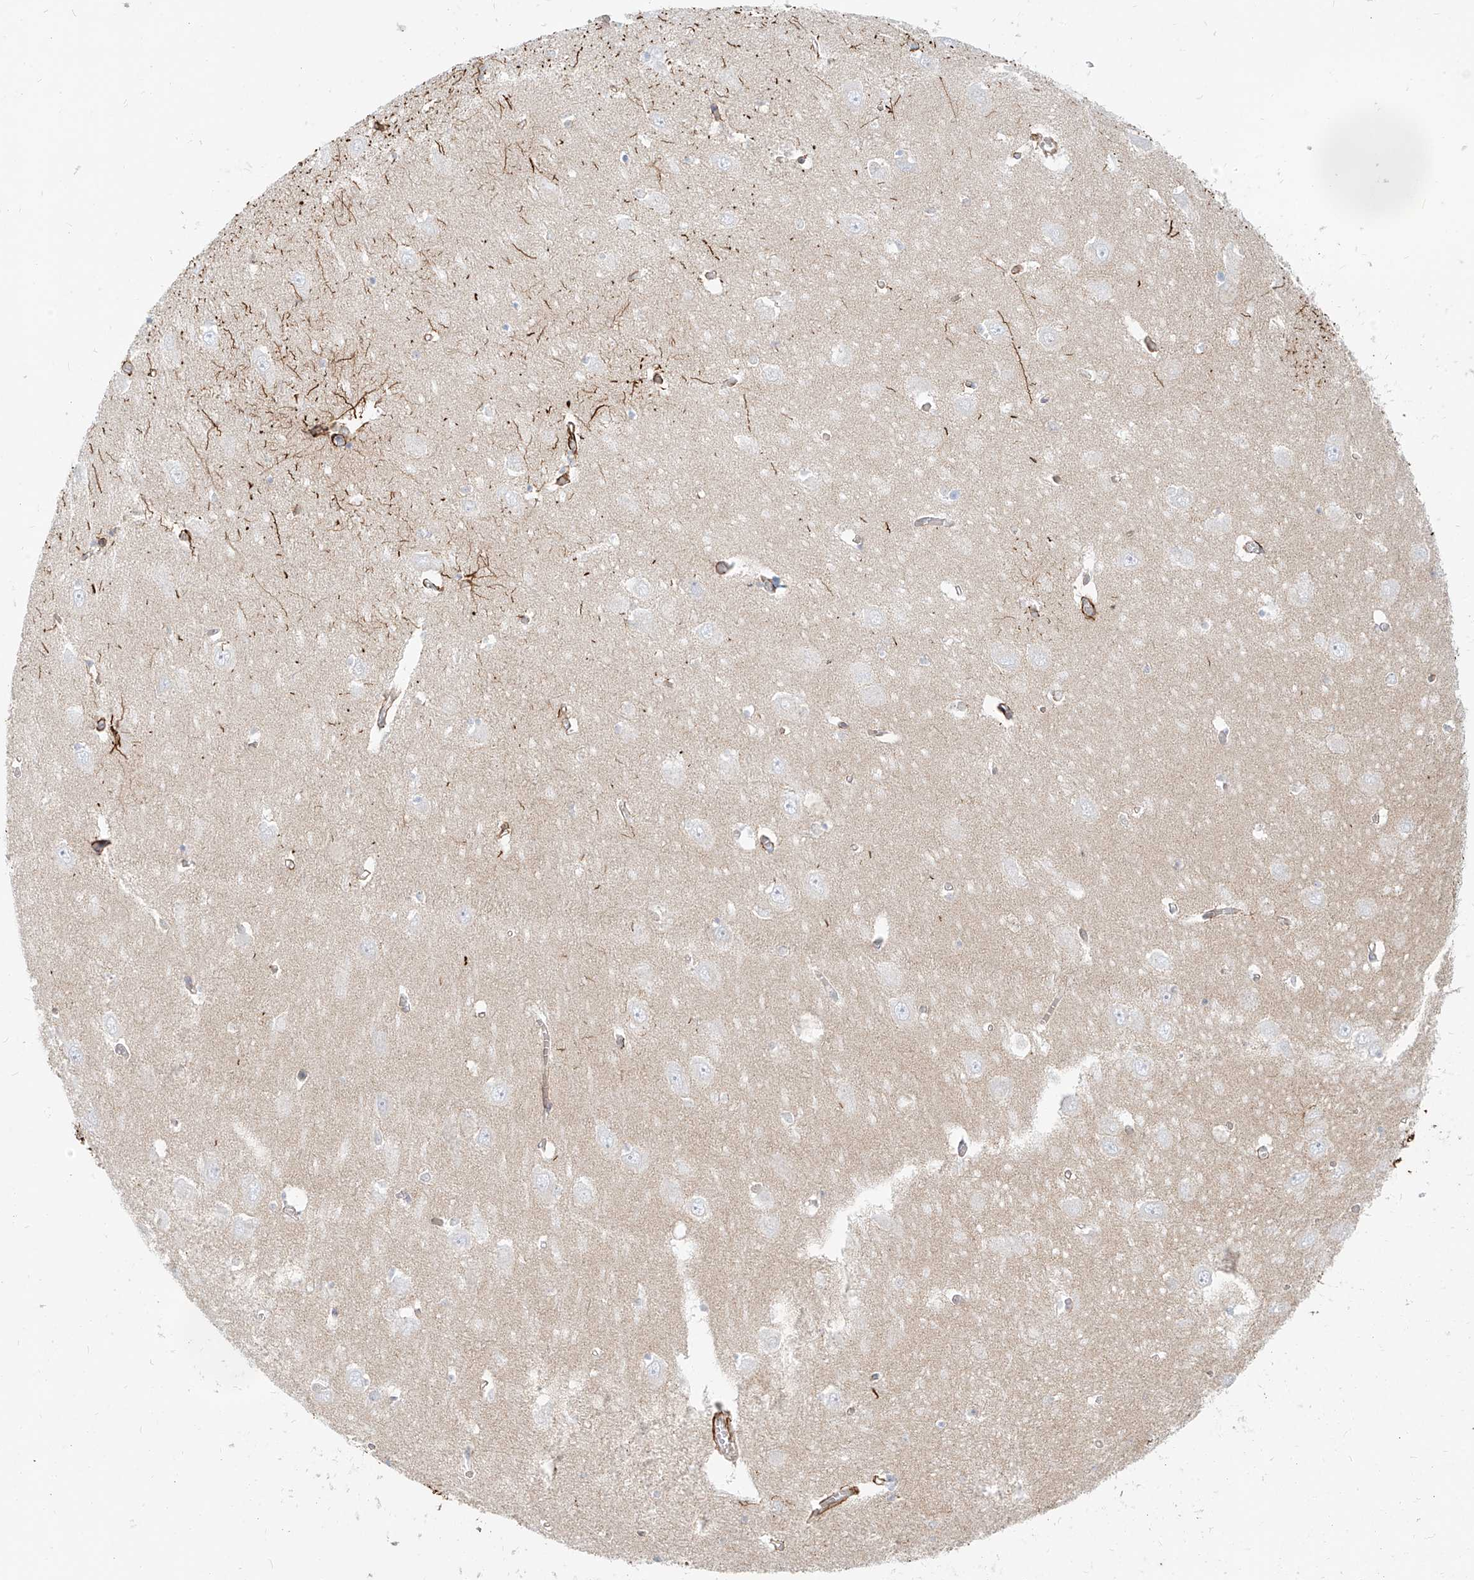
{"staining": {"intensity": "strong", "quantity": "<25%", "location": "cytoplasmic/membranous"}, "tissue": "hippocampus", "cell_type": "Glial cells", "image_type": "normal", "snomed": [{"axis": "morphology", "description": "Normal tissue, NOS"}, {"axis": "topography", "description": "Hippocampus"}], "caption": "Unremarkable hippocampus was stained to show a protein in brown. There is medium levels of strong cytoplasmic/membranous expression in about <25% of glial cells. (brown staining indicates protein expression, while blue staining denotes nuclei).", "gene": "ITPKB", "patient": {"sex": "male", "age": 70}}